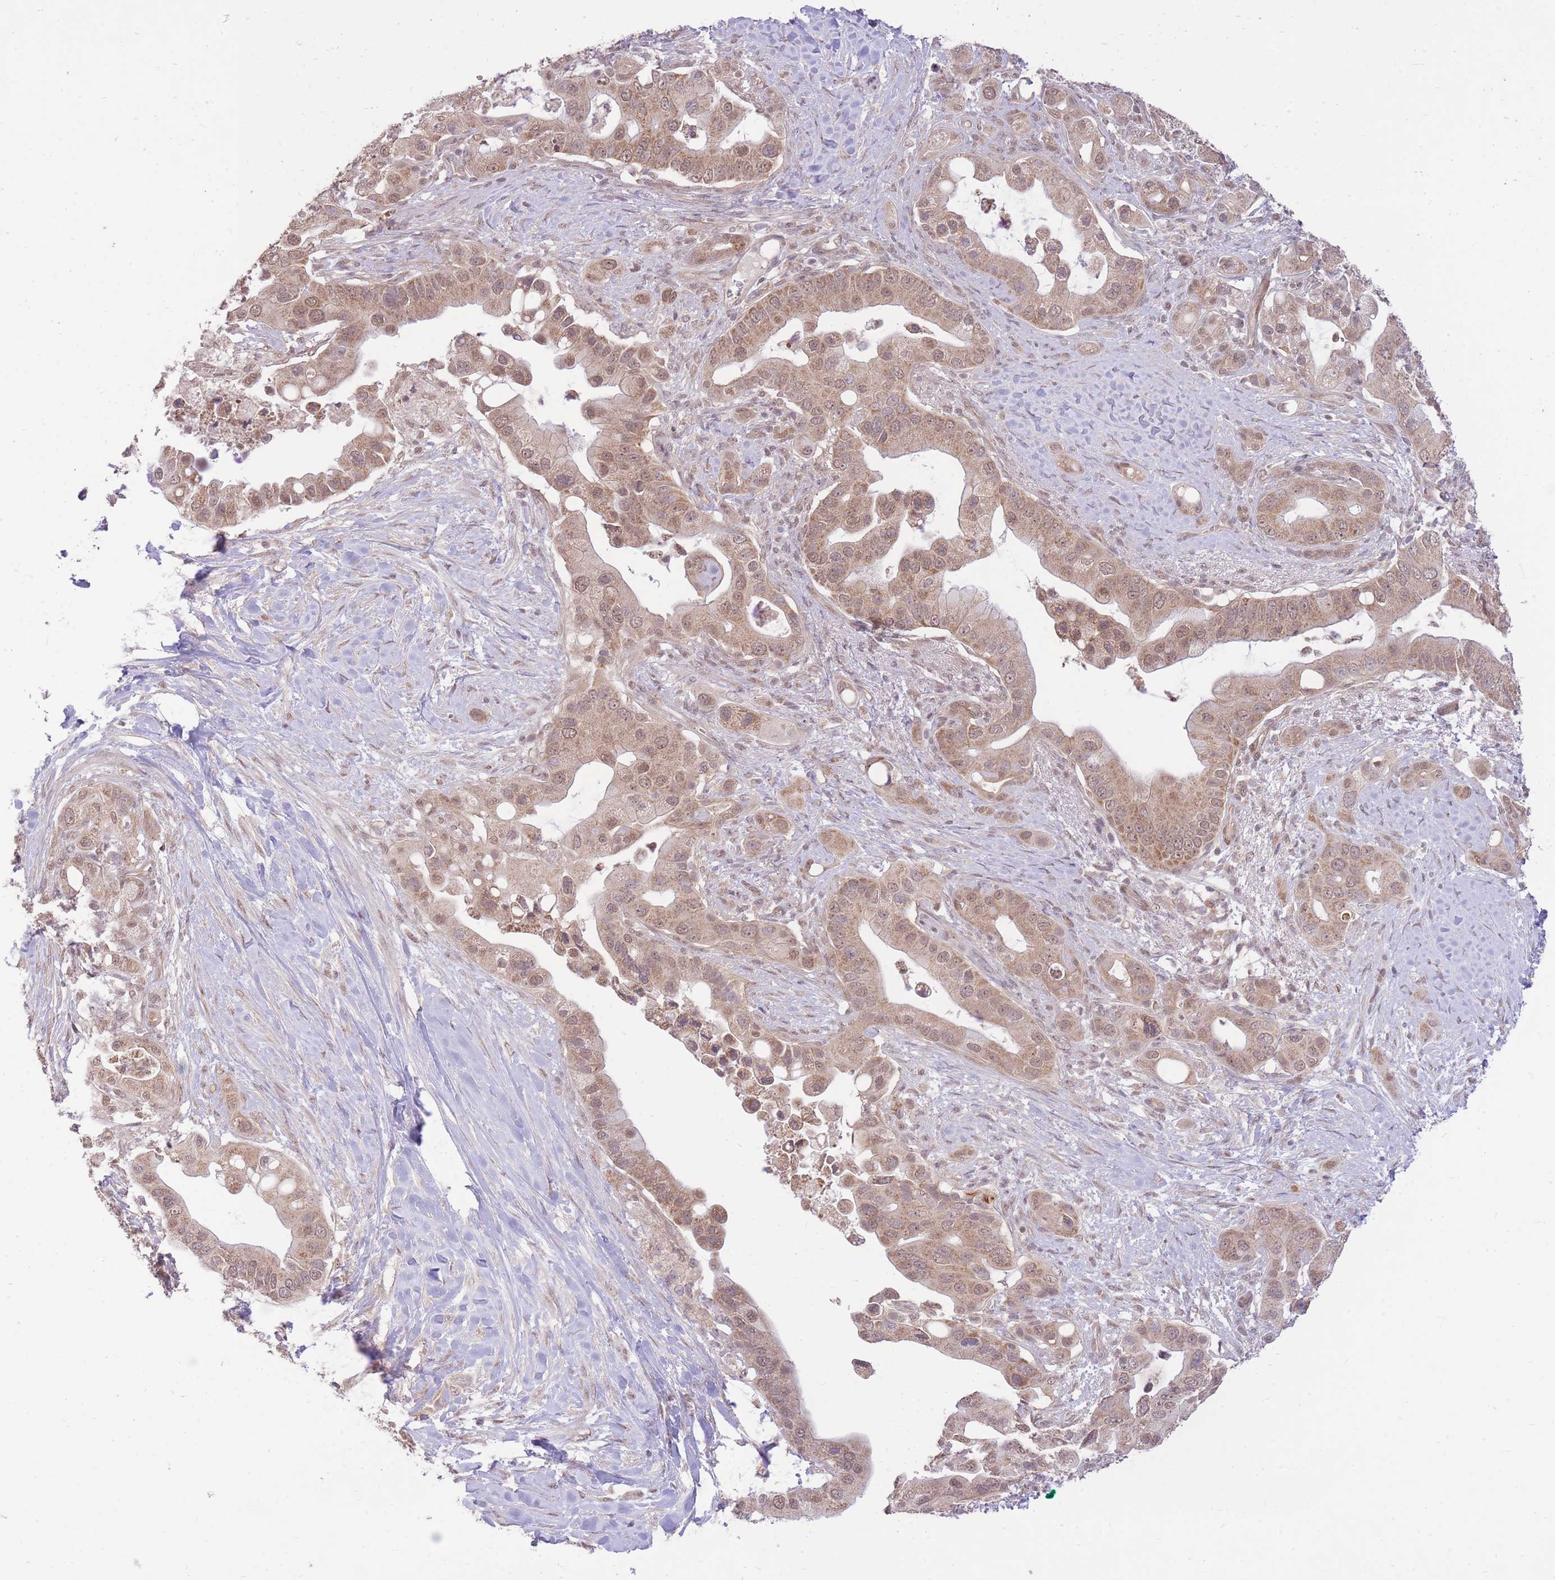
{"staining": {"intensity": "weak", "quantity": ">75%", "location": "cytoplasmic/membranous,nuclear"}, "tissue": "pancreatic cancer", "cell_type": "Tumor cells", "image_type": "cancer", "snomed": [{"axis": "morphology", "description": "Adenocarcinoma, NOS"}, {"axis": "topography", "description": "Pancreas"}], "caption": "Protein expression analysis of pancreatic cancer (adenocarcinoma) exhibits weak cytoplasmic/membranous and nuclear expression in approximately >75% of tumor cells.", "gene": "ELOA2", "patient": {"sex": "male", "age": 57}}